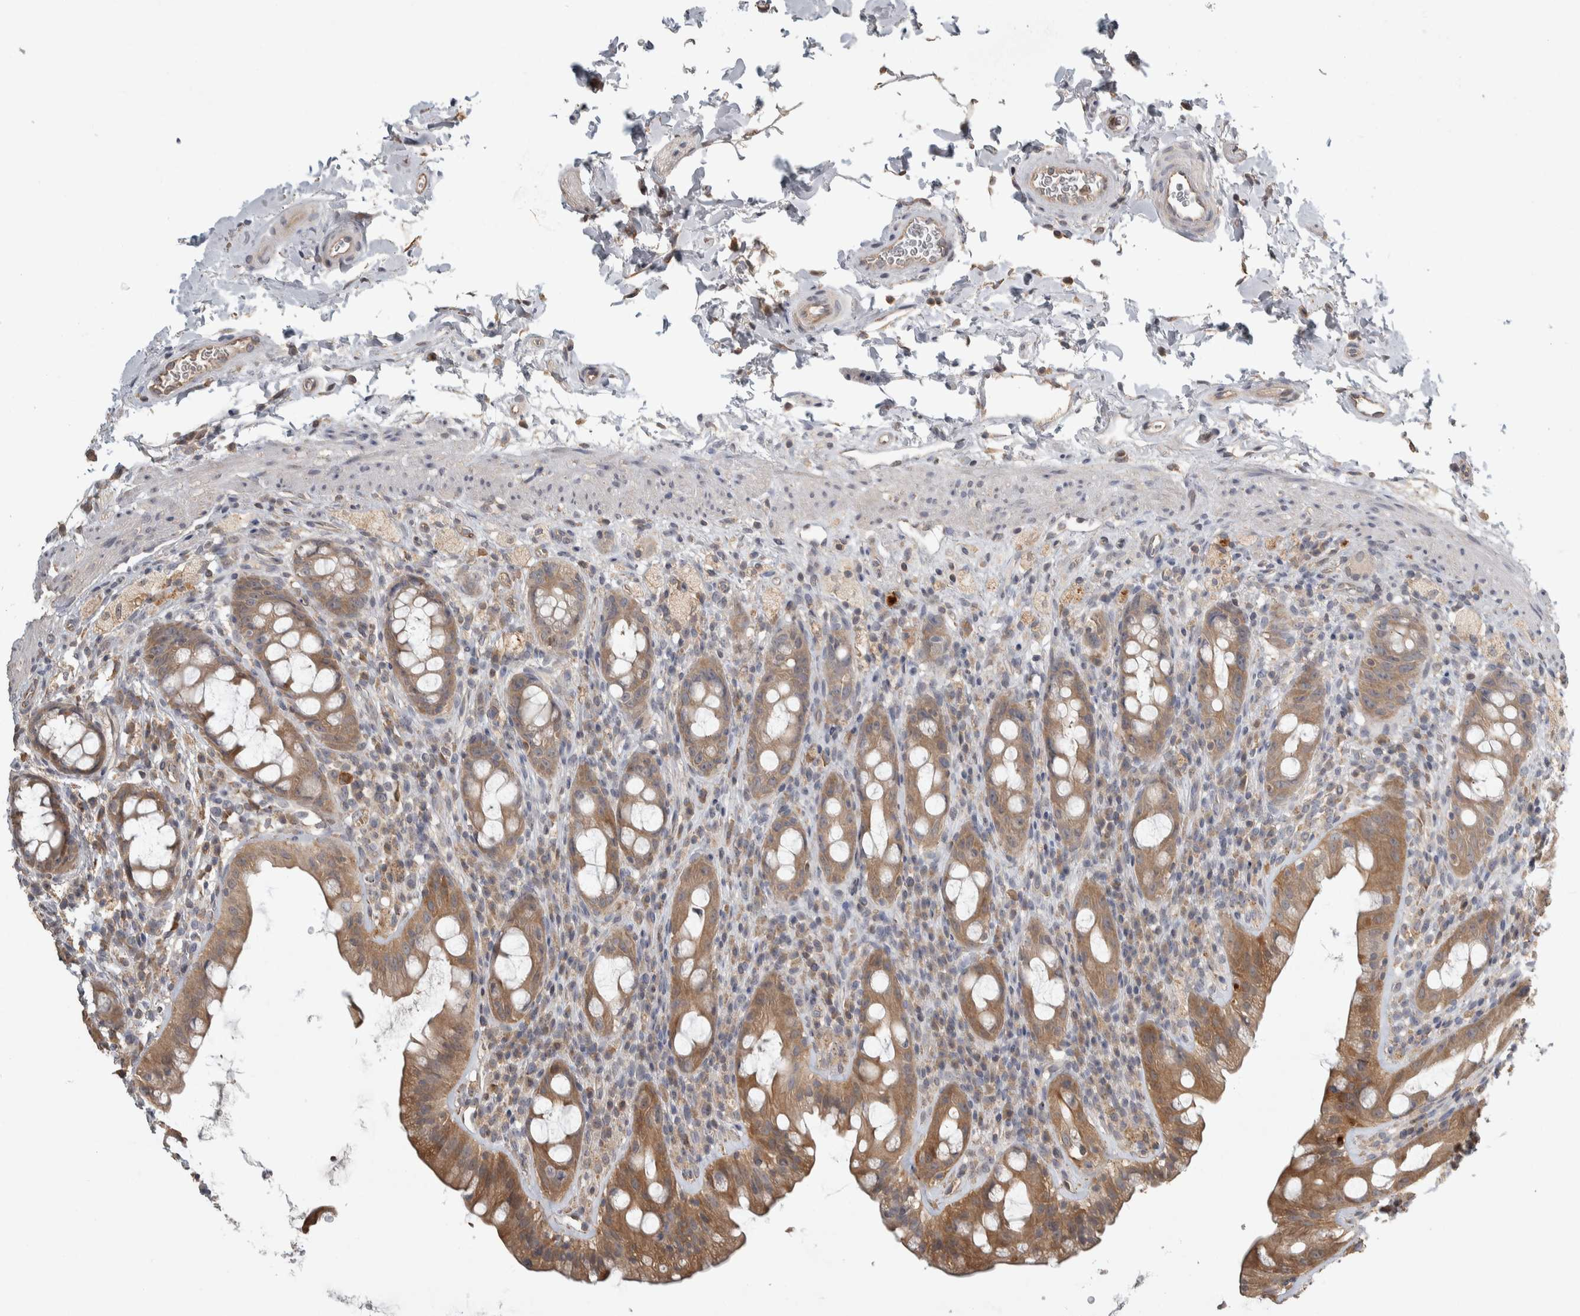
{"staining": {"intensity": "moderate", "quantity": ">75%", "location": "cytoplasmic/membranous"}, "tissue": "rectum", "cell_type": "Glandular cells", "image_type": "normal", "snomed": [{"axis": "morphology", "description": "Normal tissue, NOS"}, {"axis": "topography", "description": "Rectum"}], "caption": "A brown stain labels moderate cytoplasmic/membranous staining of a protein in glandular cells of unremarkable rectum. The staining was performed using DAB (3,3'-diaminobenzidine) to visualize the protein expression in brown, while the nuclei were stained in blue with hematoxylin (Magnification: 20x).", "gene": "EIF3H", "patient": {"sex": "male", "age": 44}}